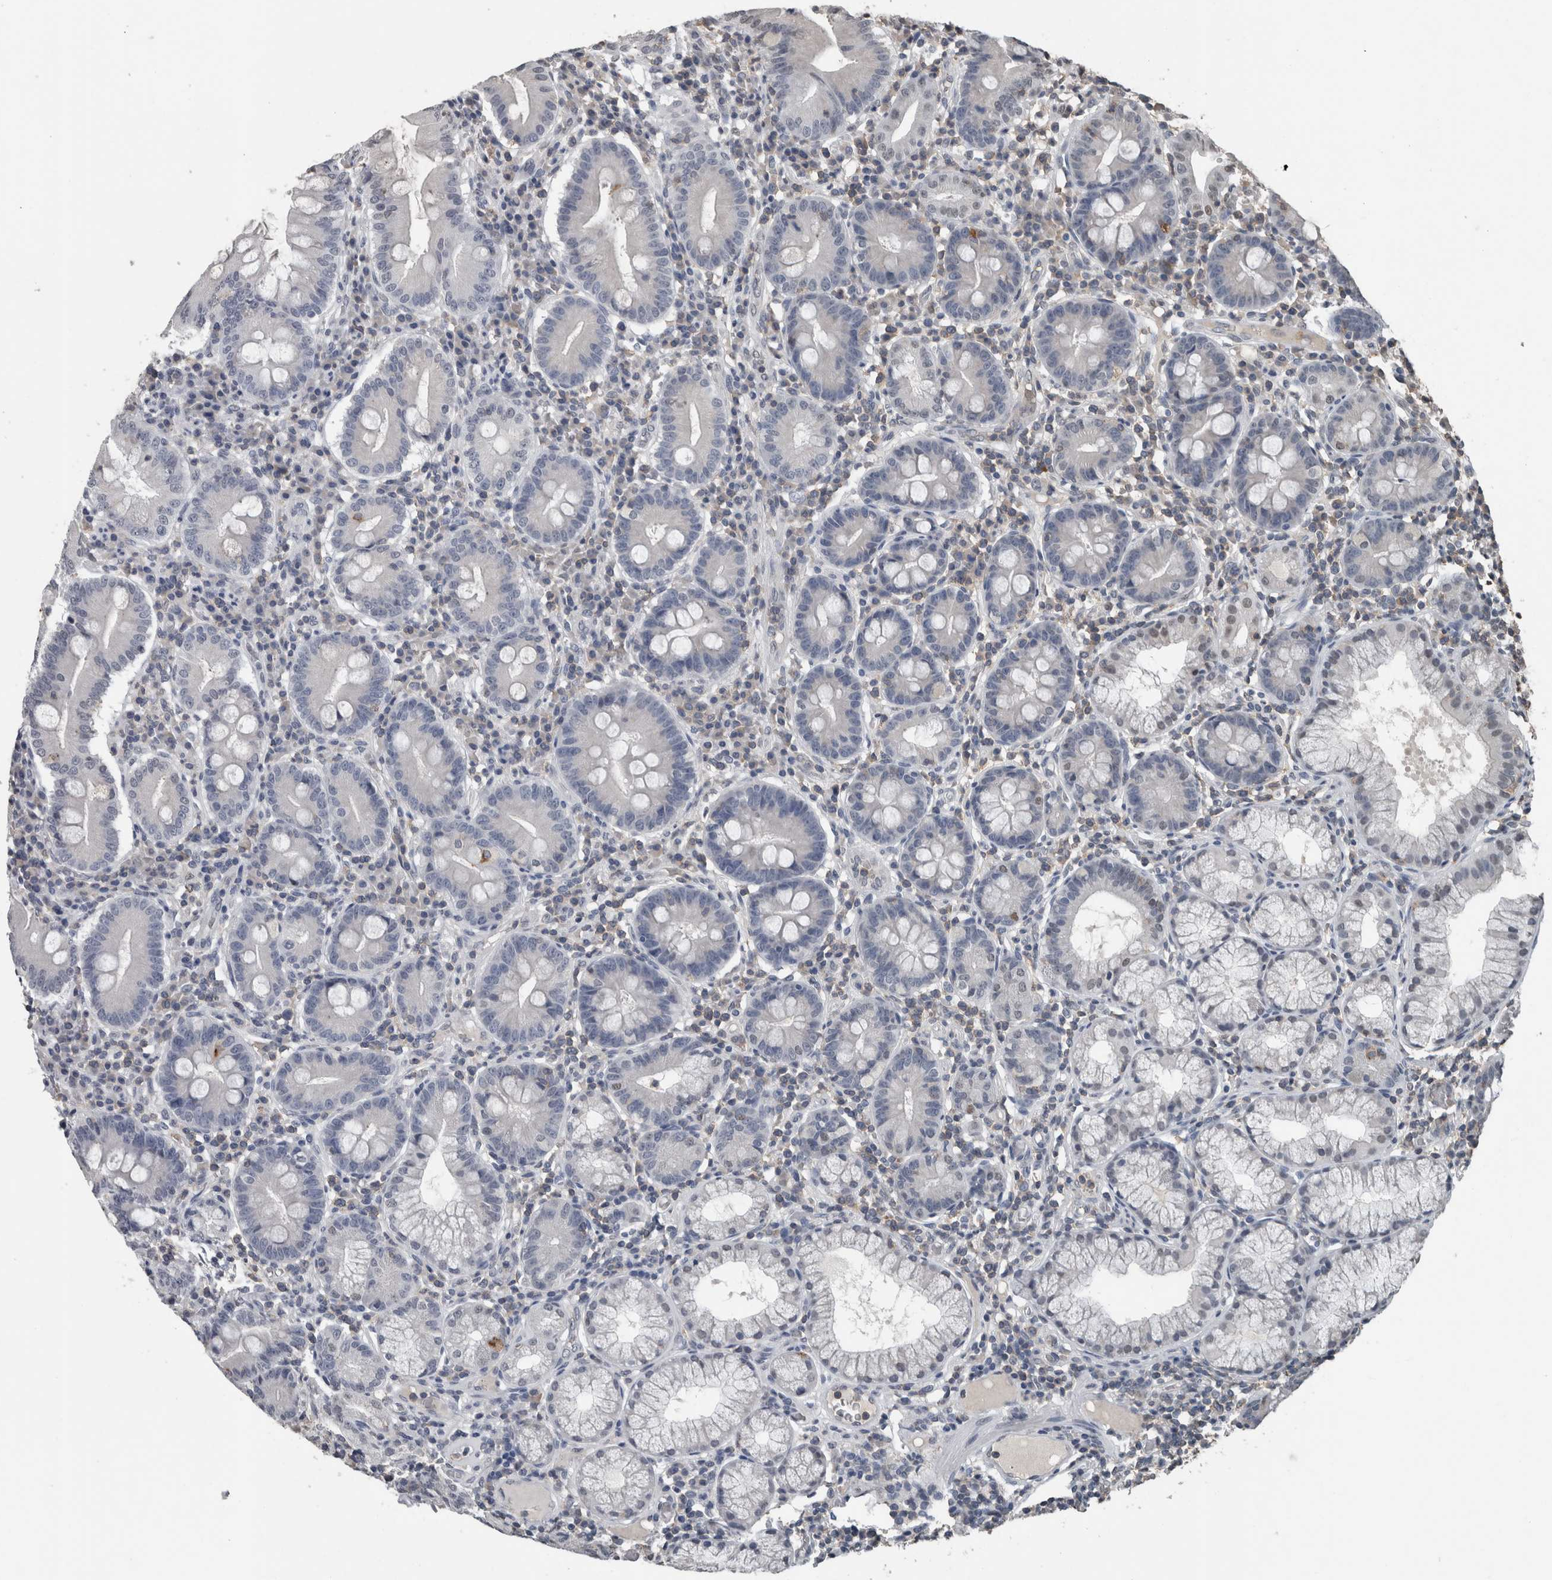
{"staining": {"intensity": "negative", "quantity": "none", "location": "none"}, "tissue": "duodenum", "cell_type": "Glandular cells", "image_type": "normal", "snomed": [{"axis": "morphology", "description": "Normal tissue, NOS"}, {"axis": "topography", "description": "Duodenum"}], "caption": "Immunohistochemistry (IHC) micrograph of benign duodenum: duodenum stained with DAB (3,3'-diaminobenzidine) exhibits no significant protein staining in glandular cells.", "gene": "MAFF", "patient": {"sex": "male", "age": 50}}